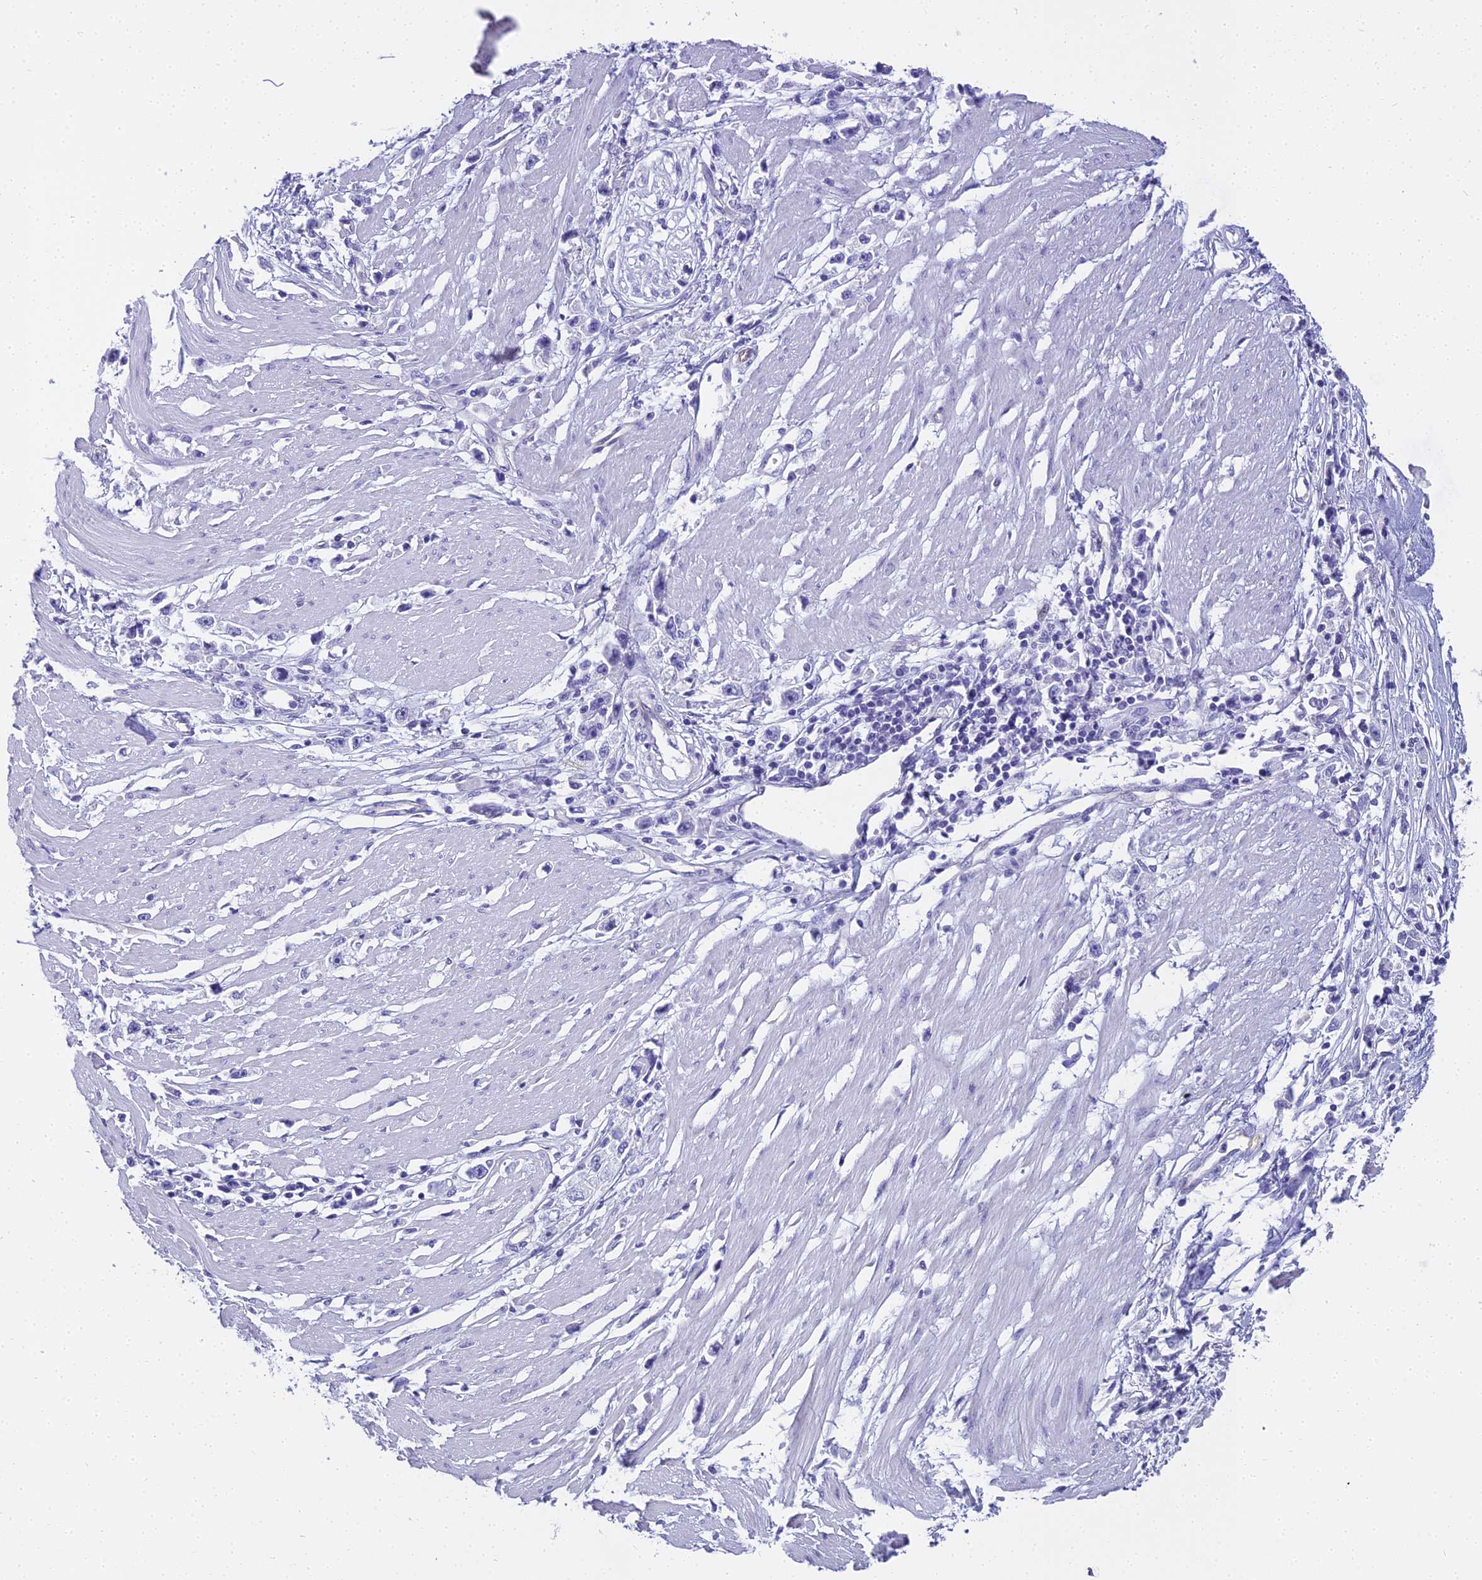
{"staining": {"intensity": "negative", "quantity": "none", "location": "none"}, "tissue": "stomach cancer", "cell_type": "Tumor cells", "image_type": "cancer", "snomed": [{"axis": "morphology", "description": "Adenocarcinoma, NOS"}, {"axis": "topography", "description": "Stomach"}], "caption": "This is a photomicrograph of immunohistochemistry (IHC) staining of stomach cancer (adenocarcinoma), which shows no positivity in tumor cells.", "gene": "NINJ1", "patient": {"sex": "female", "age": 59}}